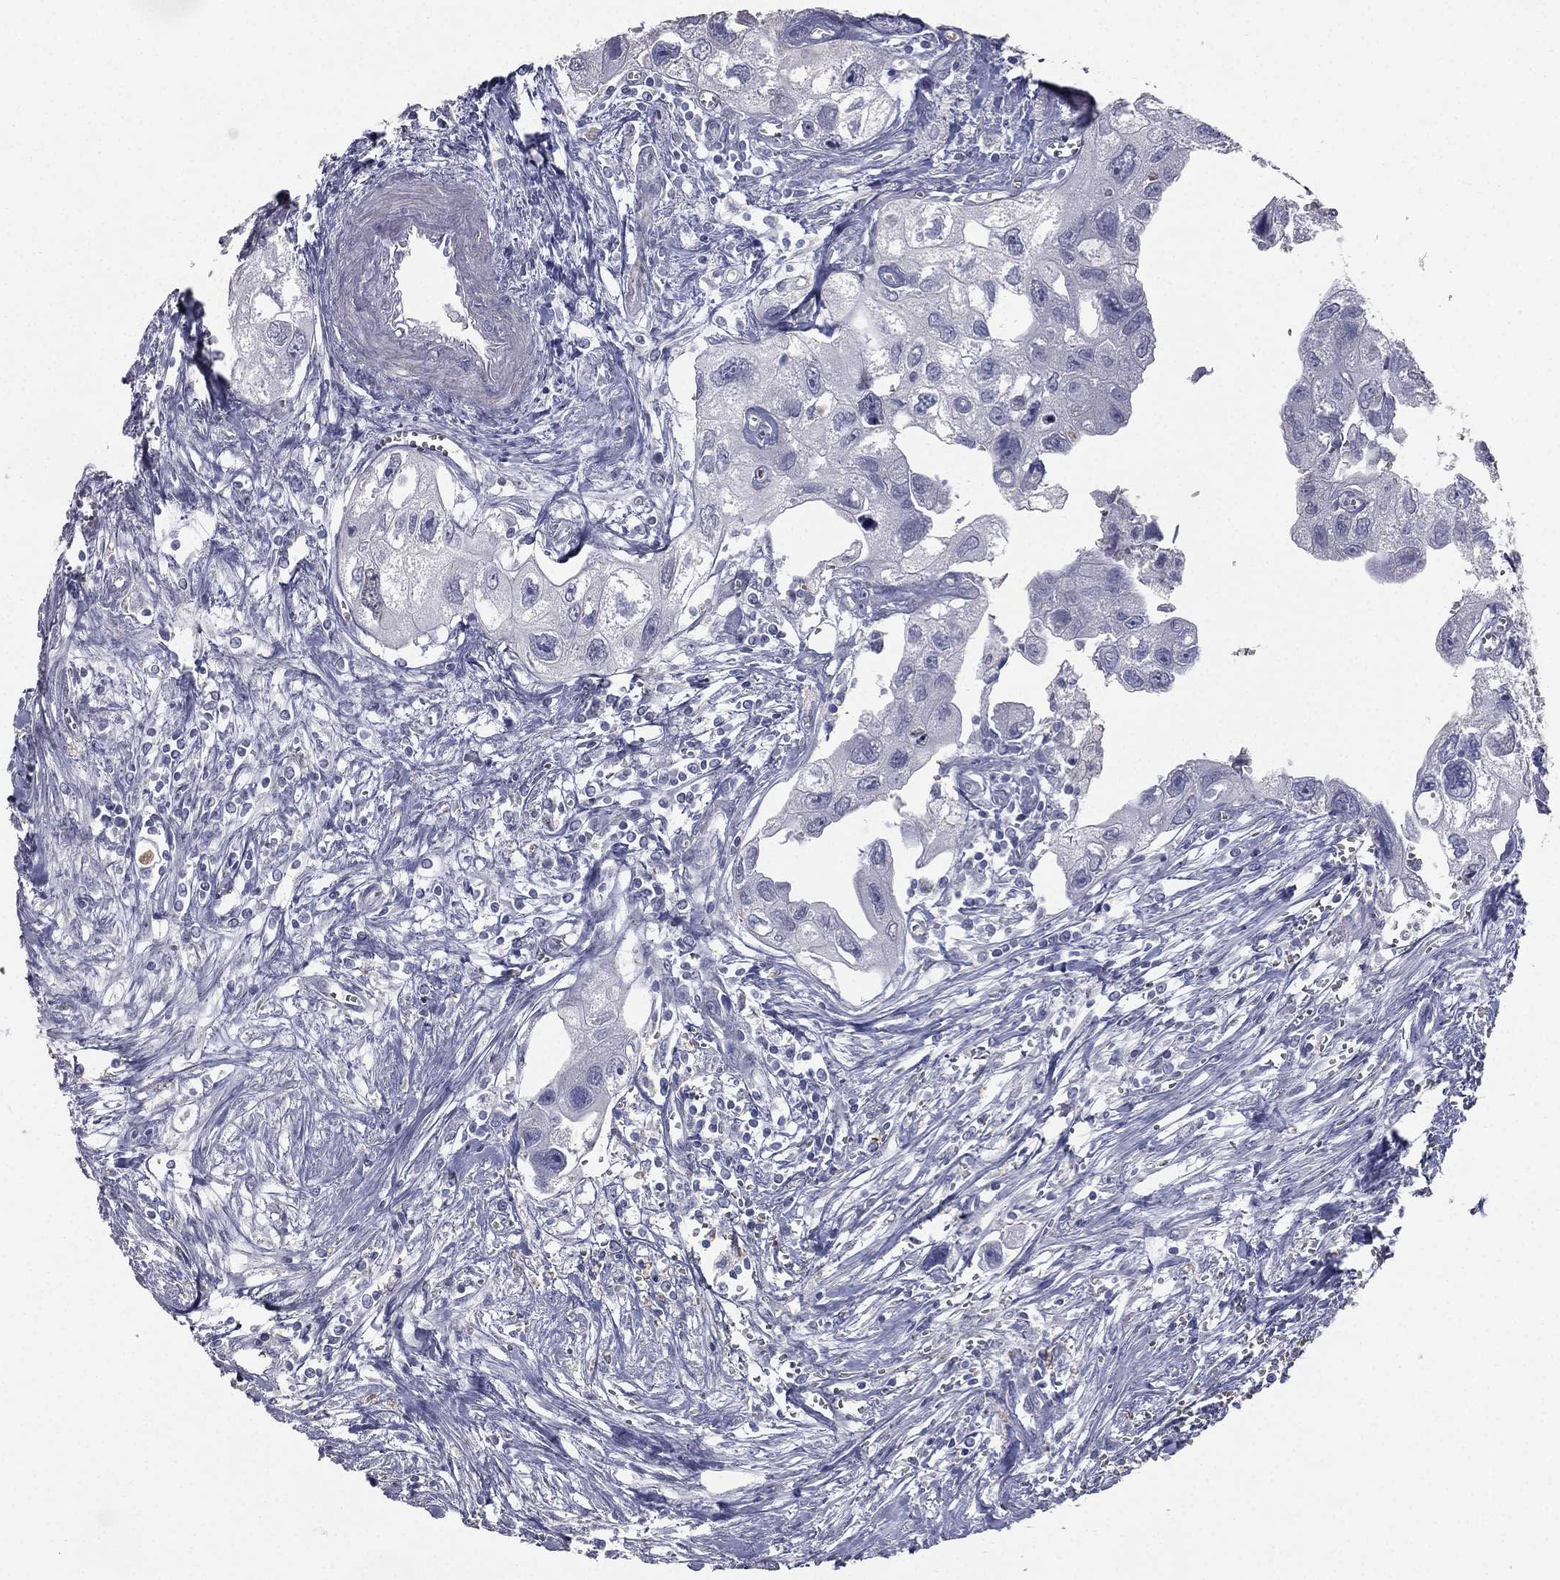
{"staining": {"intensity": "negative", "quantity": "none", "location": "none"}, "tissue": "urothelial cancer", "cell_type": "Tumor cells", "image_type": "cancer", "snomed": [{"axis": "morphology", "description": "Urothelial carcinoma, High grade"}, {"axis": "topography", "description": "Urinary bladder"}], "caption": "DAB immunohistochemical staining of urothelial cancer shows no significant staining in tumor cells.", "gene": "ESX1", "patient": {"sex": "male", "age": 59}}